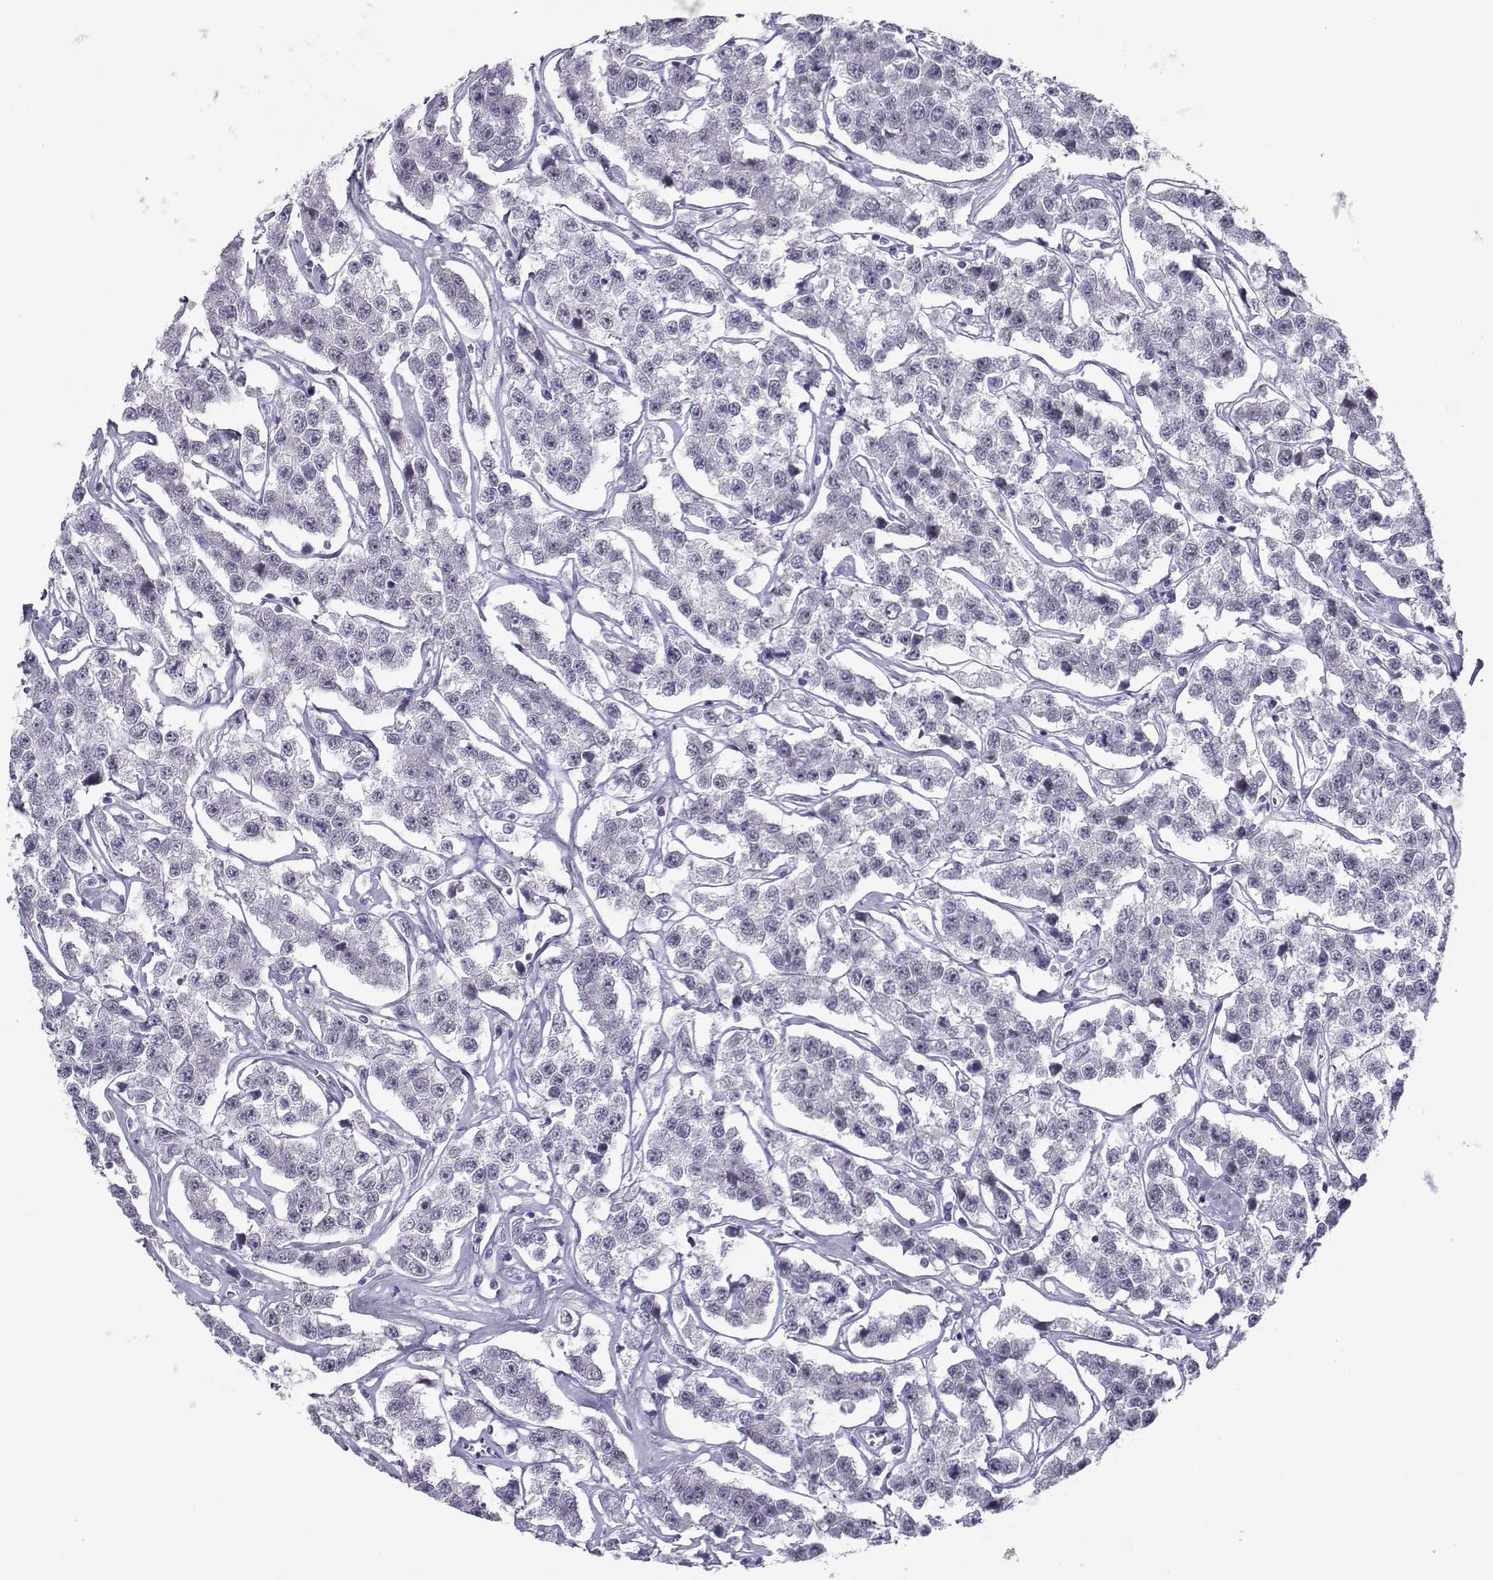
{"staining": {"intensity": "negative", "quantity": "none", "location": "none"}, "tissue": "testis cancer", "cell_type": "Tumor cells", "image_type": "cancer", "snomed": [{"axis": "morphology", "description": "Seminoma, NOS"}, {"axis": "topography", "description": "Testis"}], "caption": "This is an immunohistochemistry image of human testis cancer (seminoma). There is no positivity in tumor cells.", "gene": "TRPM7", "patient": {"sex": "male", "age": 59}}